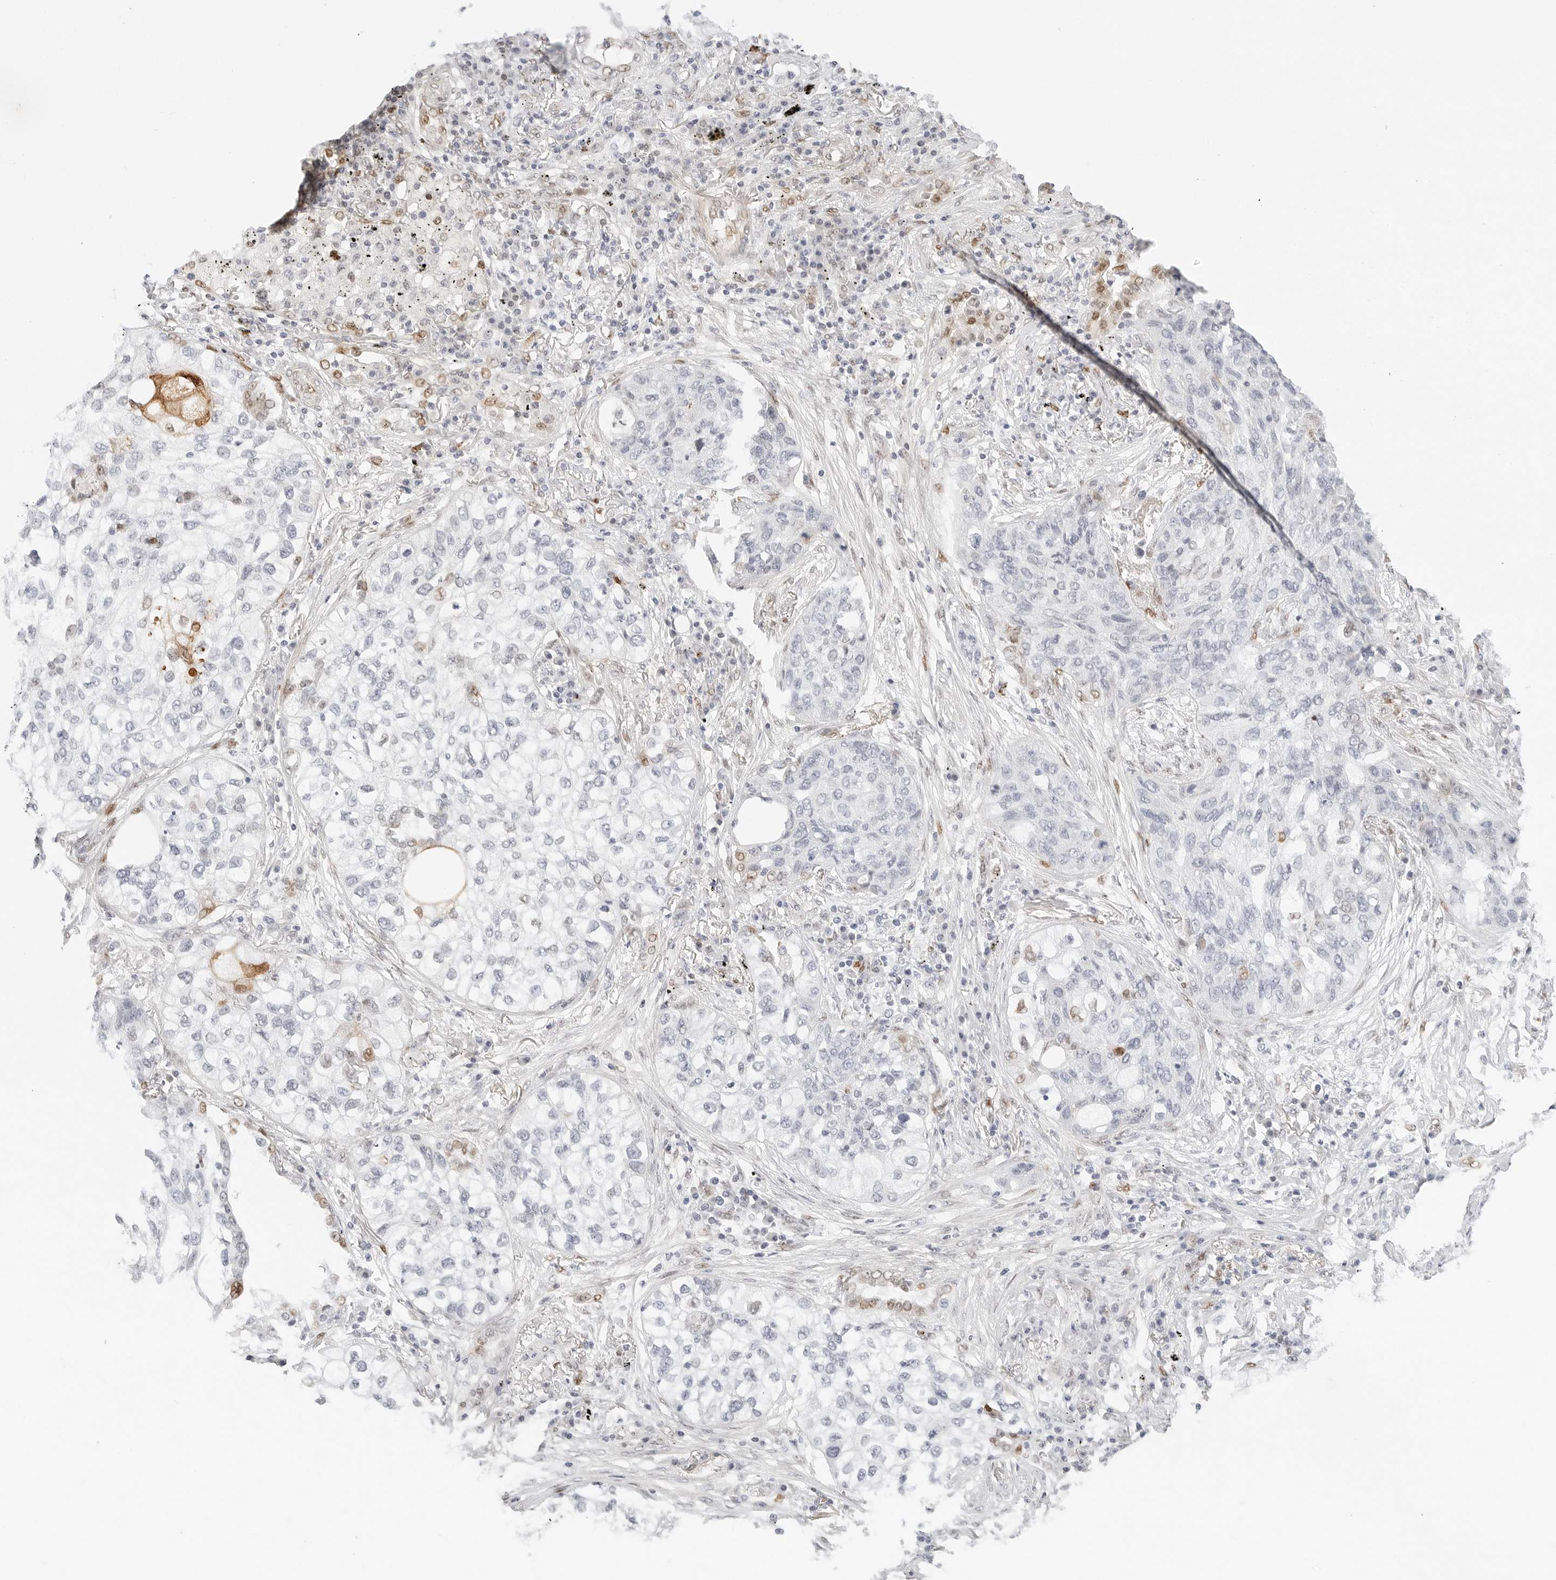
{"staining": {"intensity": "moderate", "quantity": "<25%", "location": "nuclear"}, "tissue": "lung cancer", "cell_type": "Tumor cells", "image_type": "cancer", "snomed": [{"axis": "morphology", "description": "Squamous cell carcinoma, NOS"}, {"axis": "topography", "description": "Lung"}], "caption": "Human lung squamous cell carcinoma stained for a protein (brown) displays moderate nuclear positive expression in approximately <25% of tumor cells.", "gene": "SPIDR", "patient": {"sex": "female", "age": 63}}